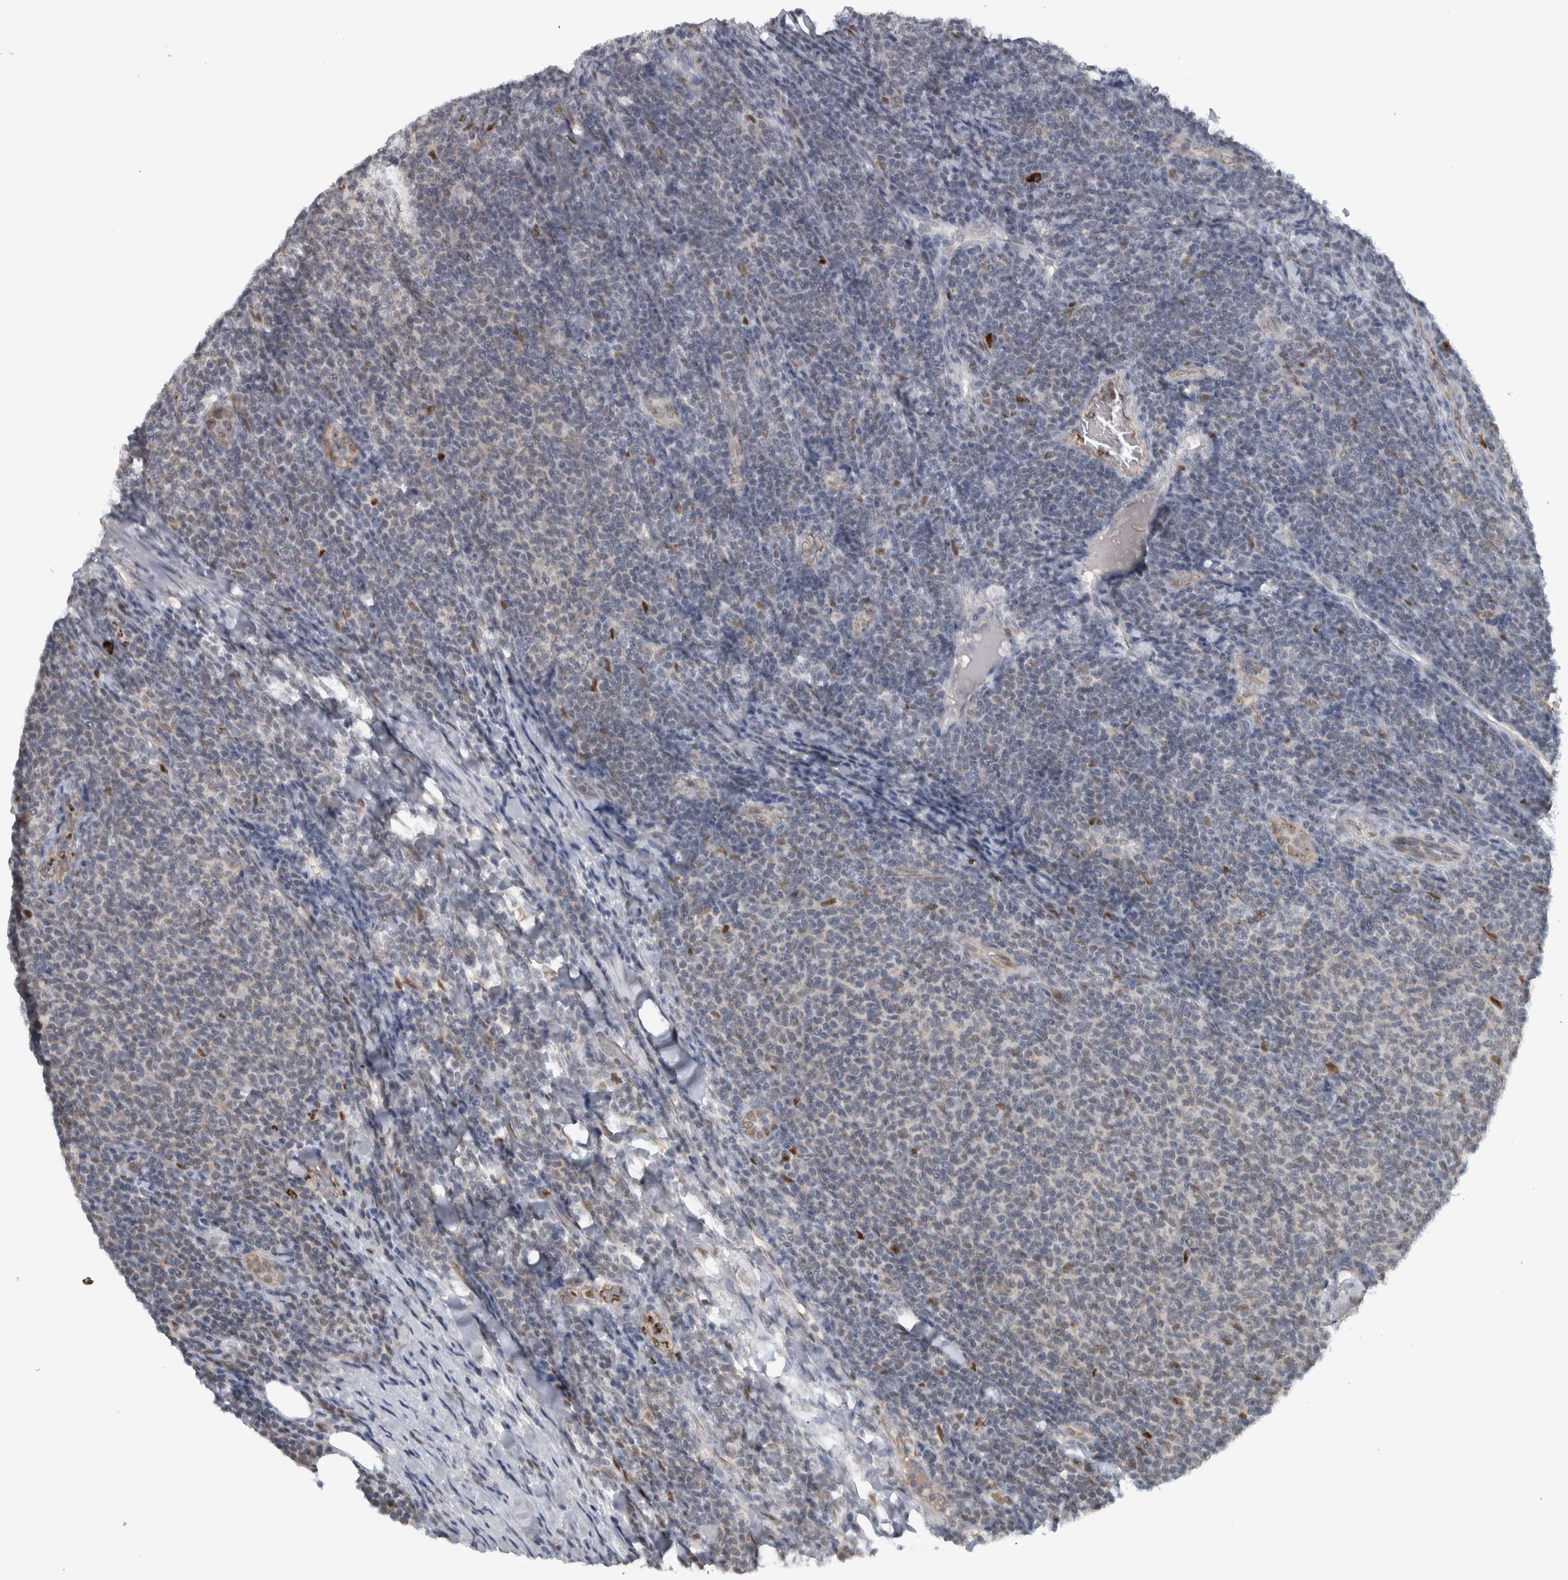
{"staining": {"intensity": "negative", "quantity": "none", "location": "none"}, "tissue": "lymphoma", "cell_type": "Tumor cells", "image_type": "cancer", "snomed": [{"axis": "morphology", "description": "Malignant lymphoma, non-Hodgkin's type, Low grade"}, {"axis": "topography", "description": "Lymph node"}], "caption": "Immunohistochemistry (IHC) image of neoplastic tissue: human lymphoma stained with DAB (3,3'-diaminobenzidine) reveals no significant protein staining in tumor cells.", "gene": "ADPRM", "patient": {"sex": "male", "age": 66}}